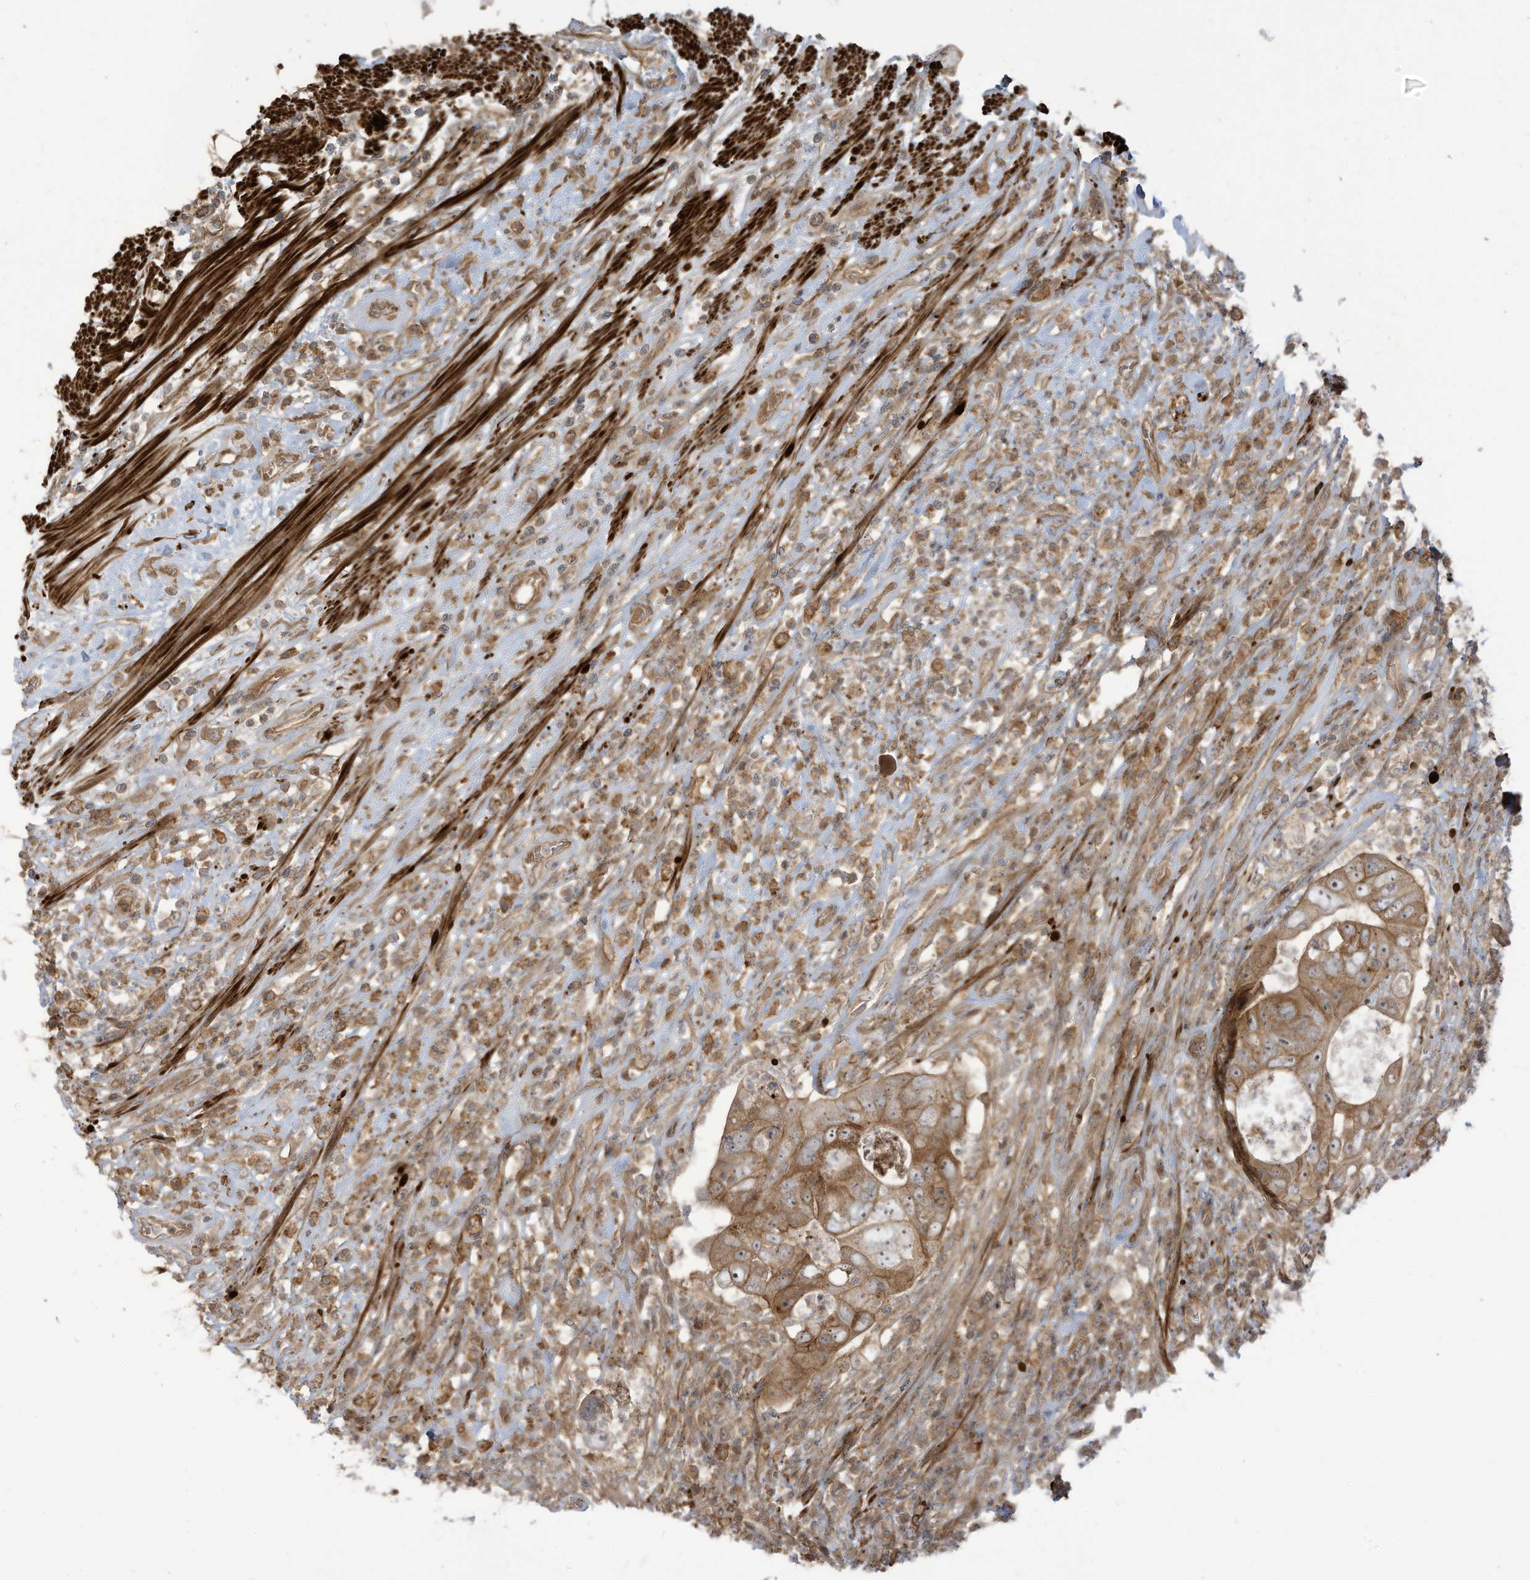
{"staining": {"intensity": "moderate", "quantity": ">75%", "location": "cytoplasmic/membranous"}, "tissue": "colorectal cancer", "cell_type": "Tumor cells", "image_type": "cancer", "snomed": [{"axis": "morphology", "description": "Adenocarcinoma, NOS"}, {"axis": "topography", "description": "Rectum"}], "caption": "Protein expression analysis of human adenocarcinoma (colorectal) reveals moderate cytoplasmic/membranous expression in approximately >75% of tumor cells.", "gene": "ENTR1", "patient": {"sex": "male", "age": 59}}